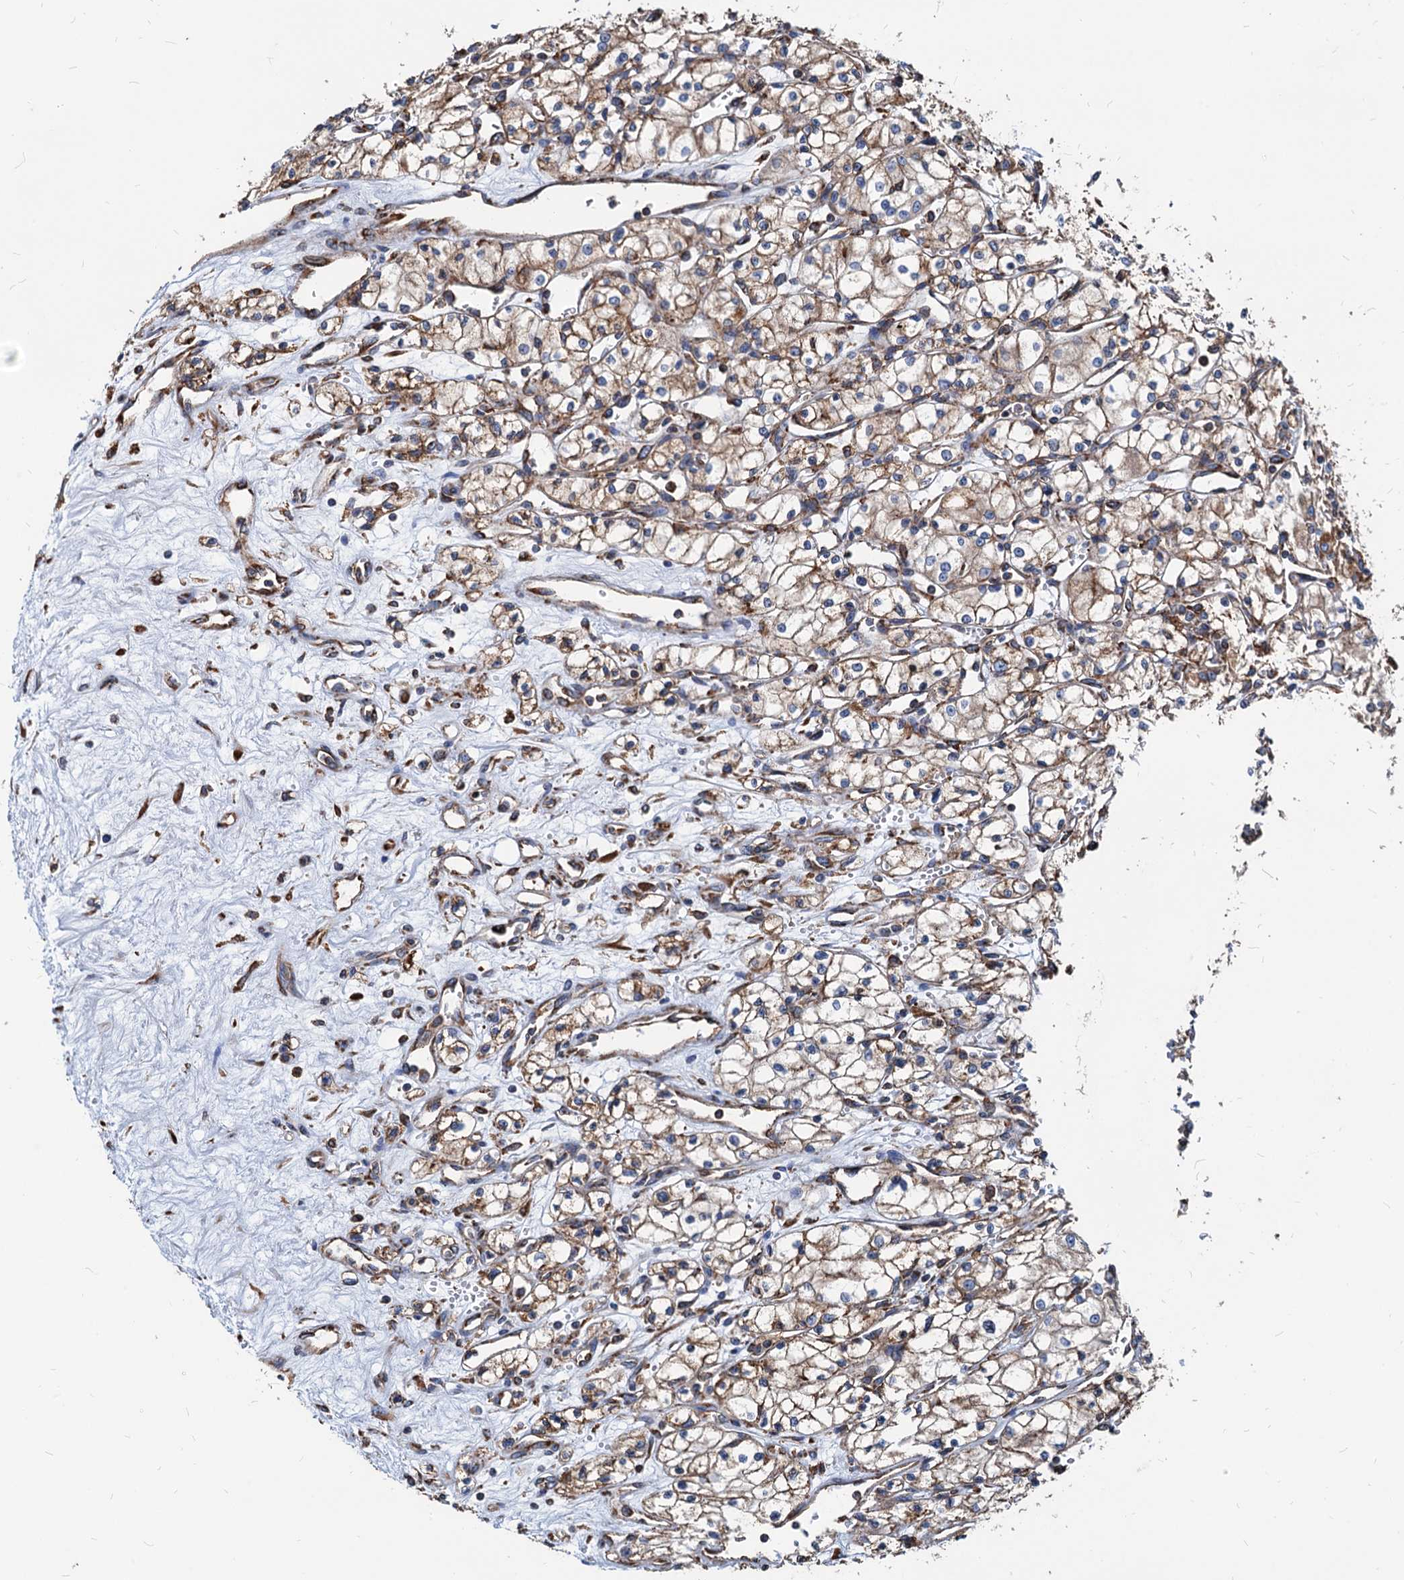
{"staining": {"intensity": "moderate", "quantity": ">75%", "location": "cytoplasmic/membranous"}, "tissue": "renal cancer", "cell_type": "Tumor cells", "image_type": "cancer", "snomed": [{"axis": "morphology", "description": "Adenocarcinoma, NOS"}, {"axis": "topography", "description": "Kidney"}], "caption": "Brown immunohistochemical staining in human renal cancer displays moderate cytoplasmic/membranous positivity in about >75% of tumor cells. The staining is performed using DAB (3,3'-diaminobenzidine) brown chromogen to label protein expression. The nuclei are counter-stained blue using hematoxylin.", "gene": "HSPA5", "patient": {"sex": "male", "age": 59}}